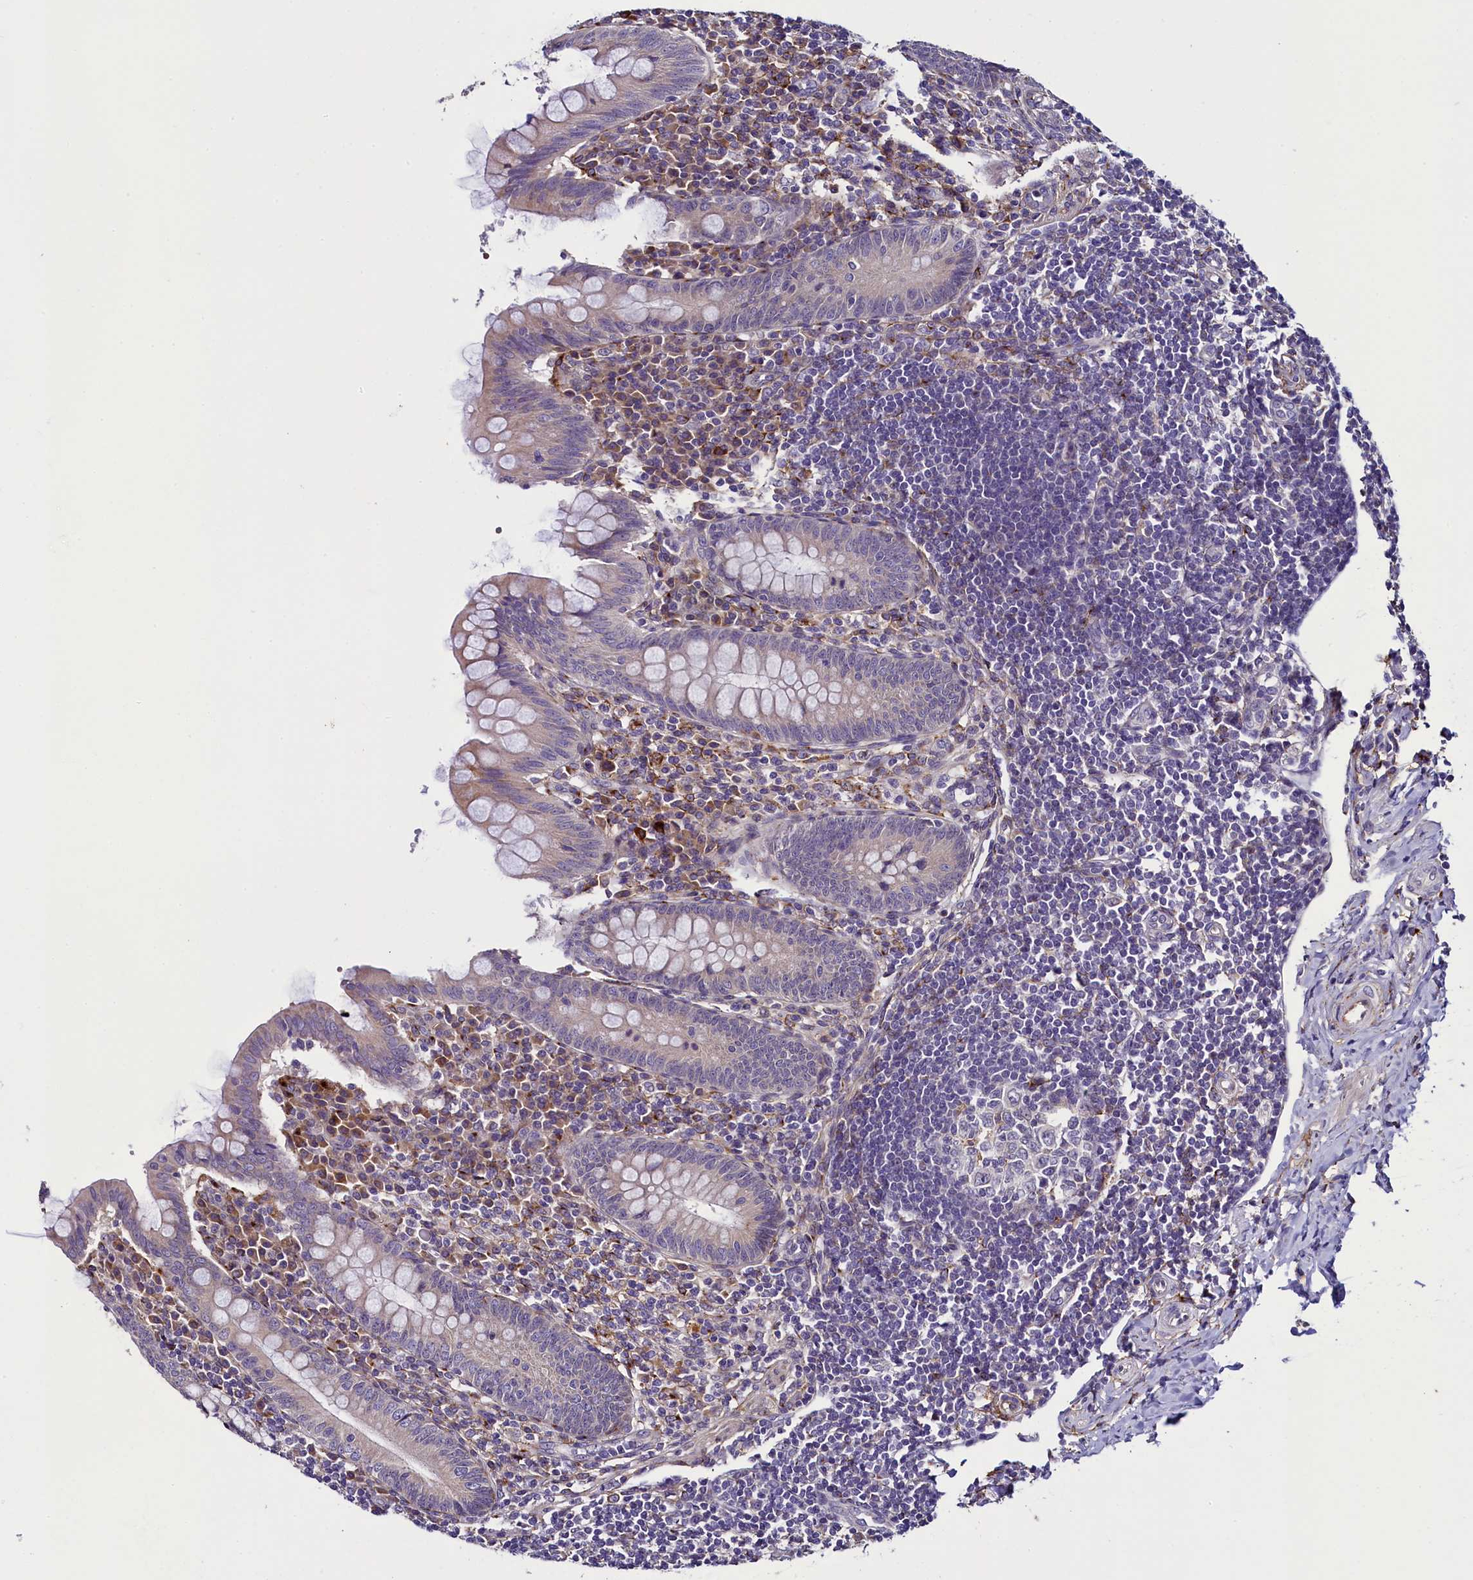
{"staining": {"intensity": "weak", "quantity": "<25%", "location": "cytoplasmic/membranous"}, "tissue": "appendix", "cell_type": "Glandular cells", "image_type": "normal", "snomed": [{"axis": "morphology", "description": "Normal tissue, NOS"}, {"axis": "topography", "description": "Appendix"}], "caption": "Photomicrograph shows no protein expression in glandular cells of unremarkable appendix. Nuclei are stained in blue.", "gene": "MRC2", "patient": {"sex": "female", "age": 33}}